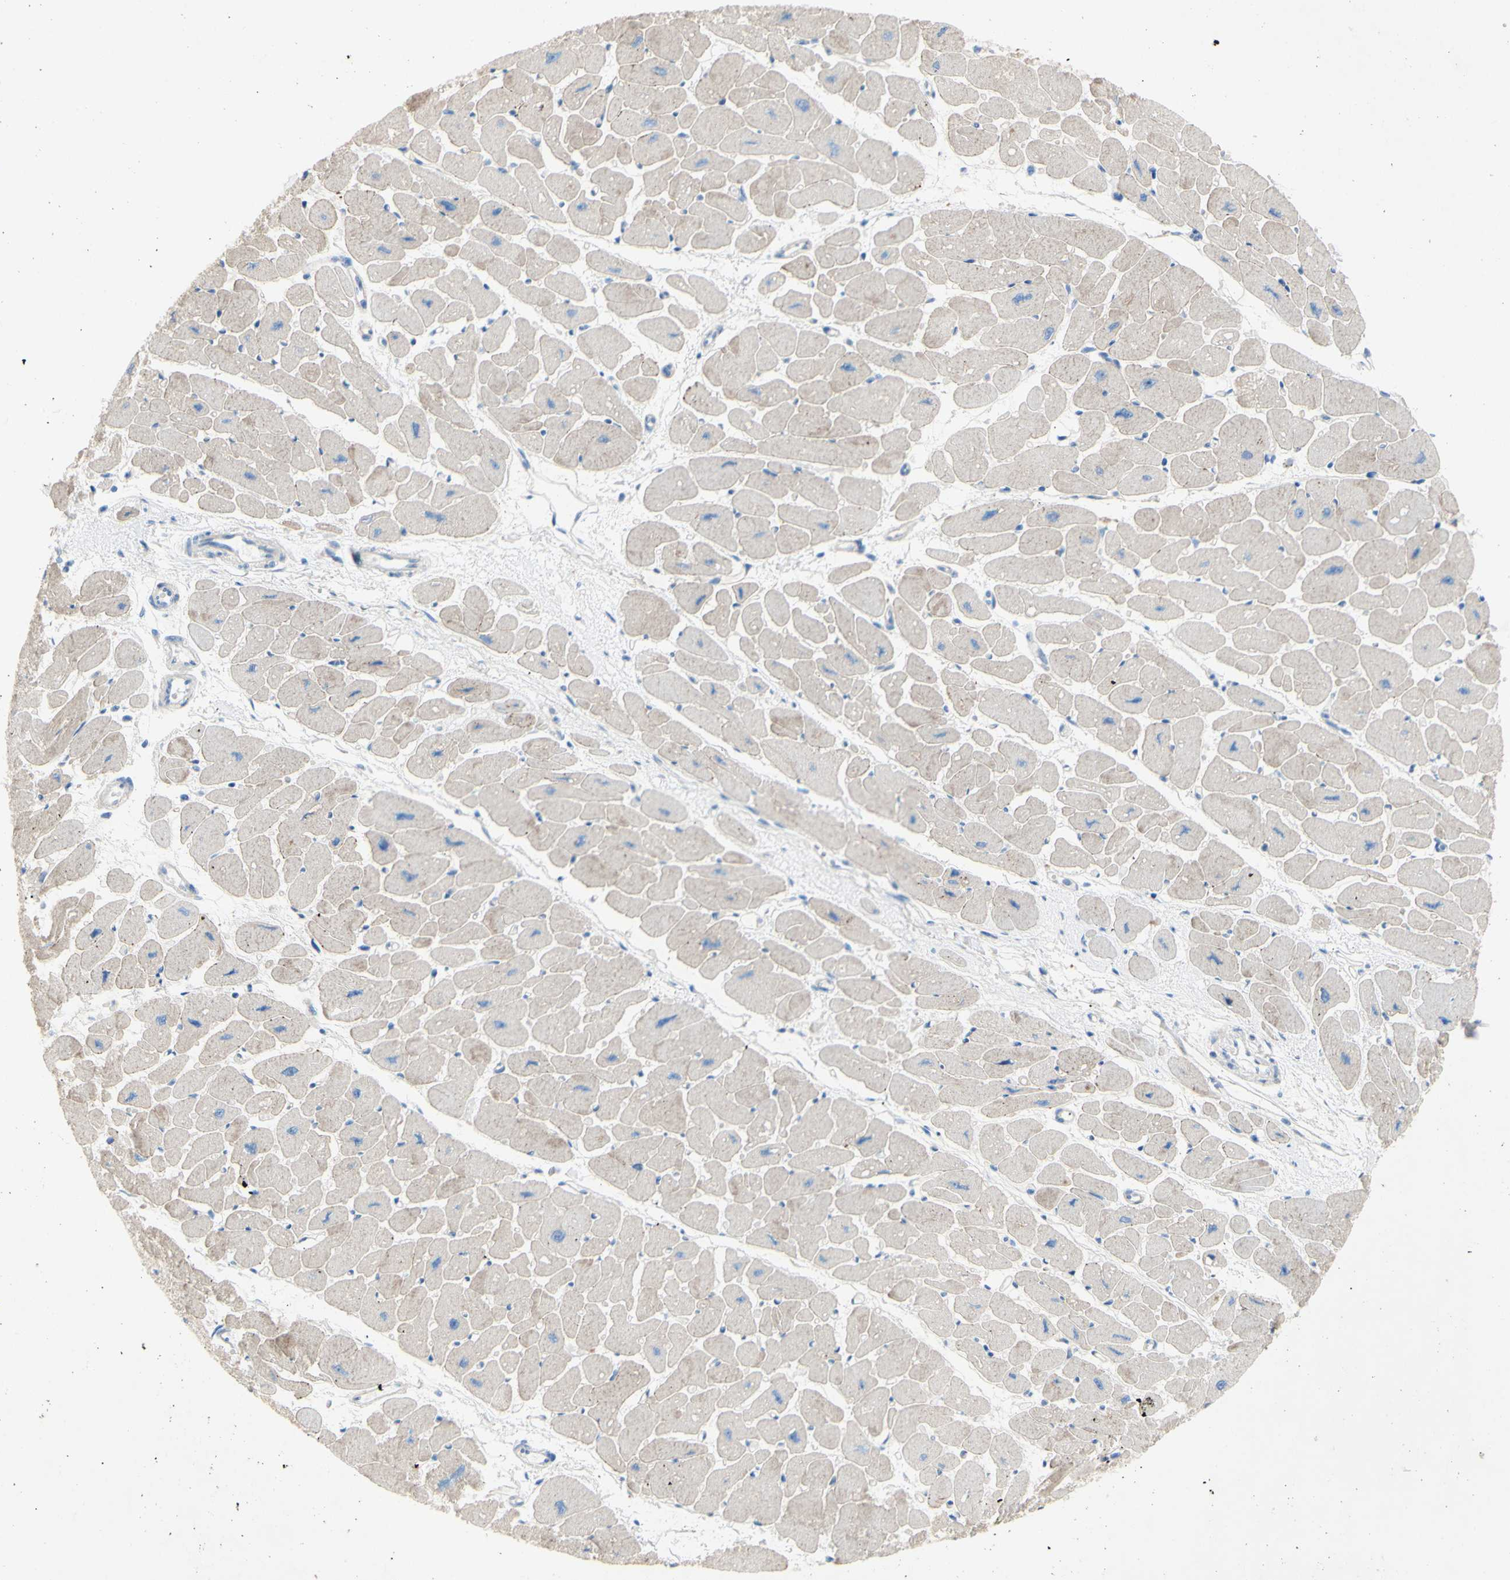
{"staining": {"intensity": "negative", "quantity": "none", "location": "none"}, "tissue": "heart muscle", "cell_type": "Cardiomyocytes", "image_type": "normal", "snomed": [{"axis": "morphology", "description": "Normal tissue, NOS"}, {"axis": "topography", "description": "Heart"}], "caption": "Immunohistochemistry (IHC) histopathology image of benign heart muscle: heart muscle stained with DAB (3,3'-diaminobenzidine) displays no significant protein expression in cardiomyocytes. (DAB (3,3'-diaminobenzidine) immunohistochemistry (IHC) with hematoxylin counter stain).", "gene": "TMIGD2", "patient": {"sex": "female", "age": 54}}